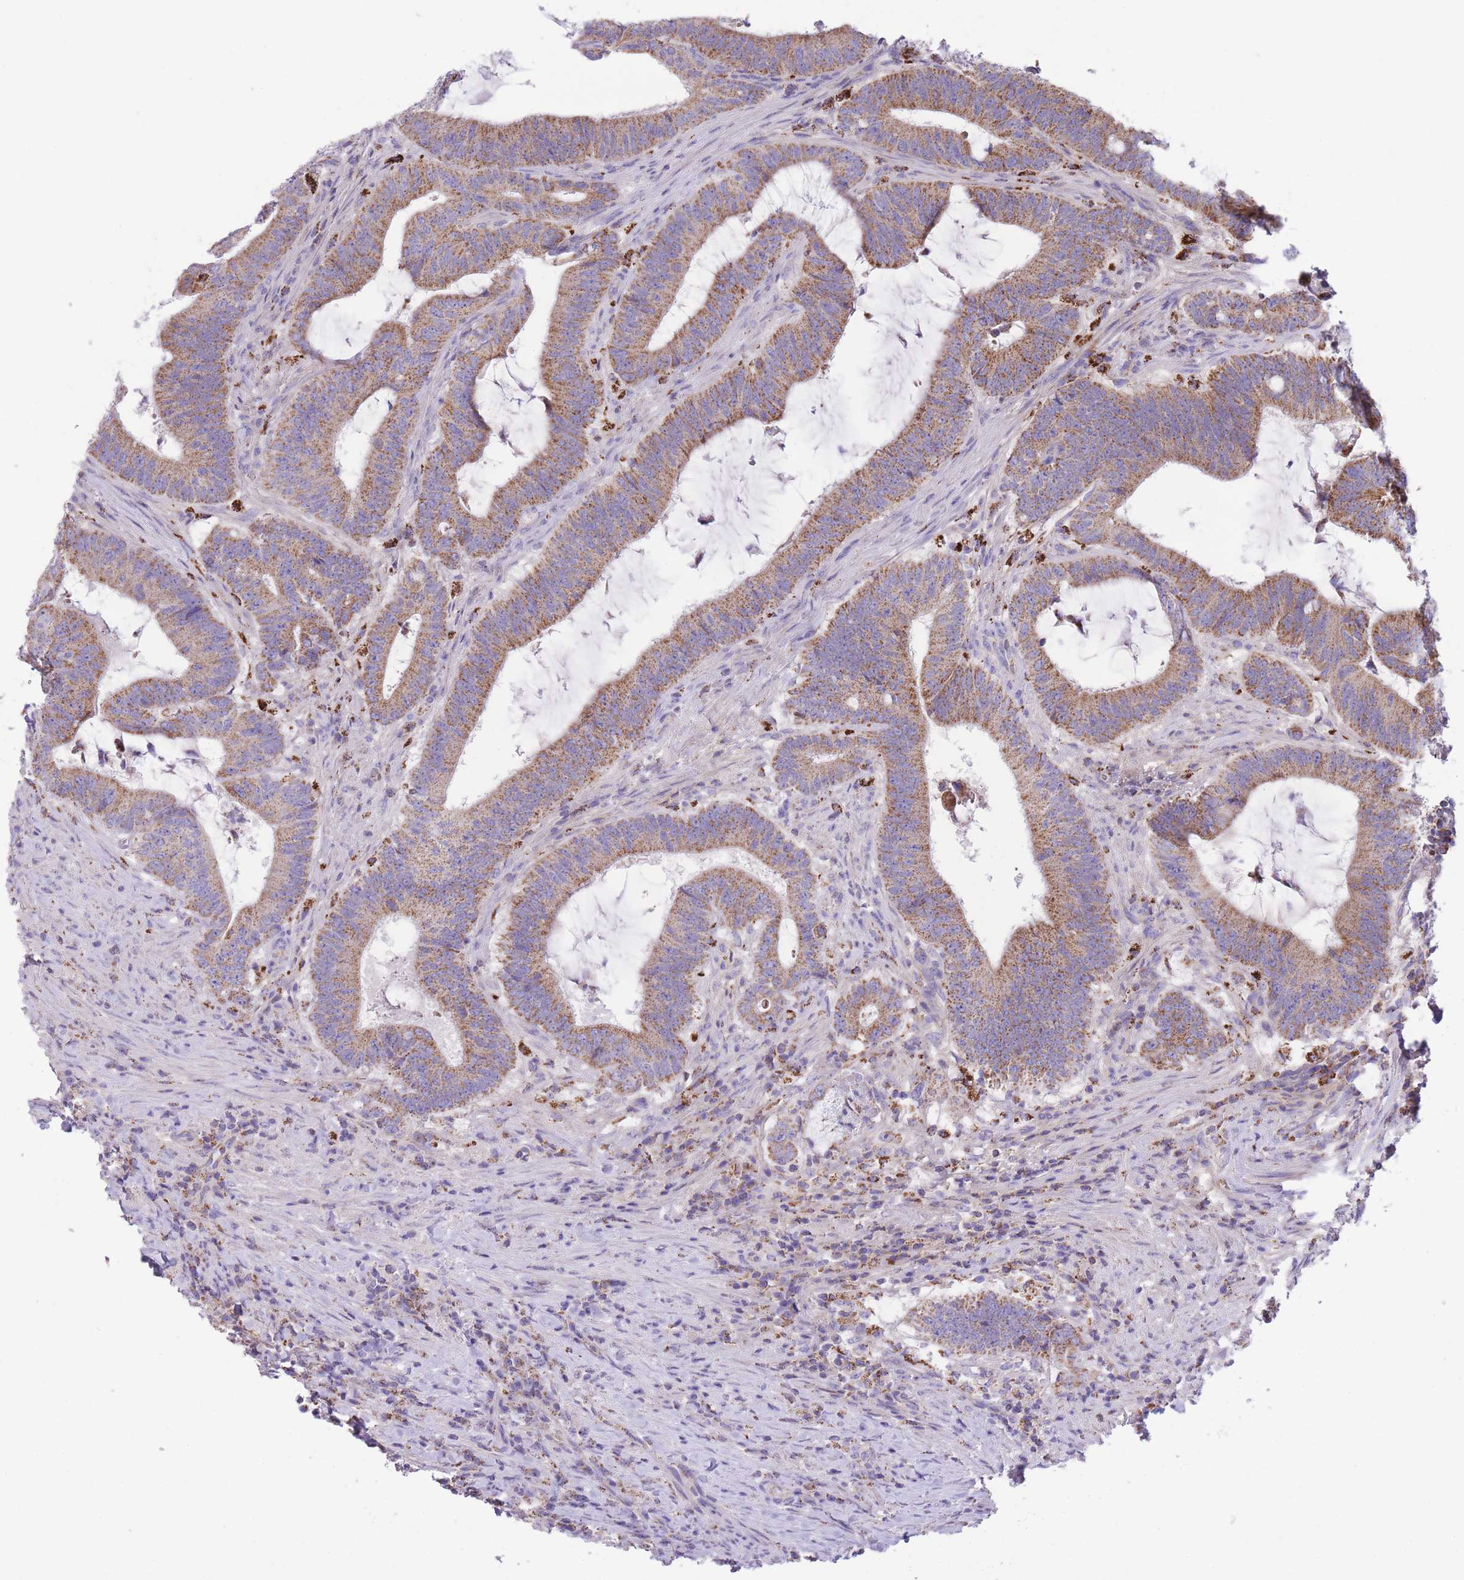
{"staining": {"intensity": "moderate", "quantity": ">75%", "location": "cytoplasmic/membranous"}, "tissue": "colorectal cancer", "cell_type": "Tumor cells", "image_type": "cancer", "snomed": [{"axis": "morphology", "description": "Adenocarcinoma, NOS"}, {"axis": "topography", "description": "Colon"}], "caption": "Human colorectal cancer stained for a protein (brown) reveals moderate cytoplasmic/membranous positive positivity in about >75% of tumor cells.", "gene": "ST3GAL3", "patient": {"sex": "female", "age": 43}}